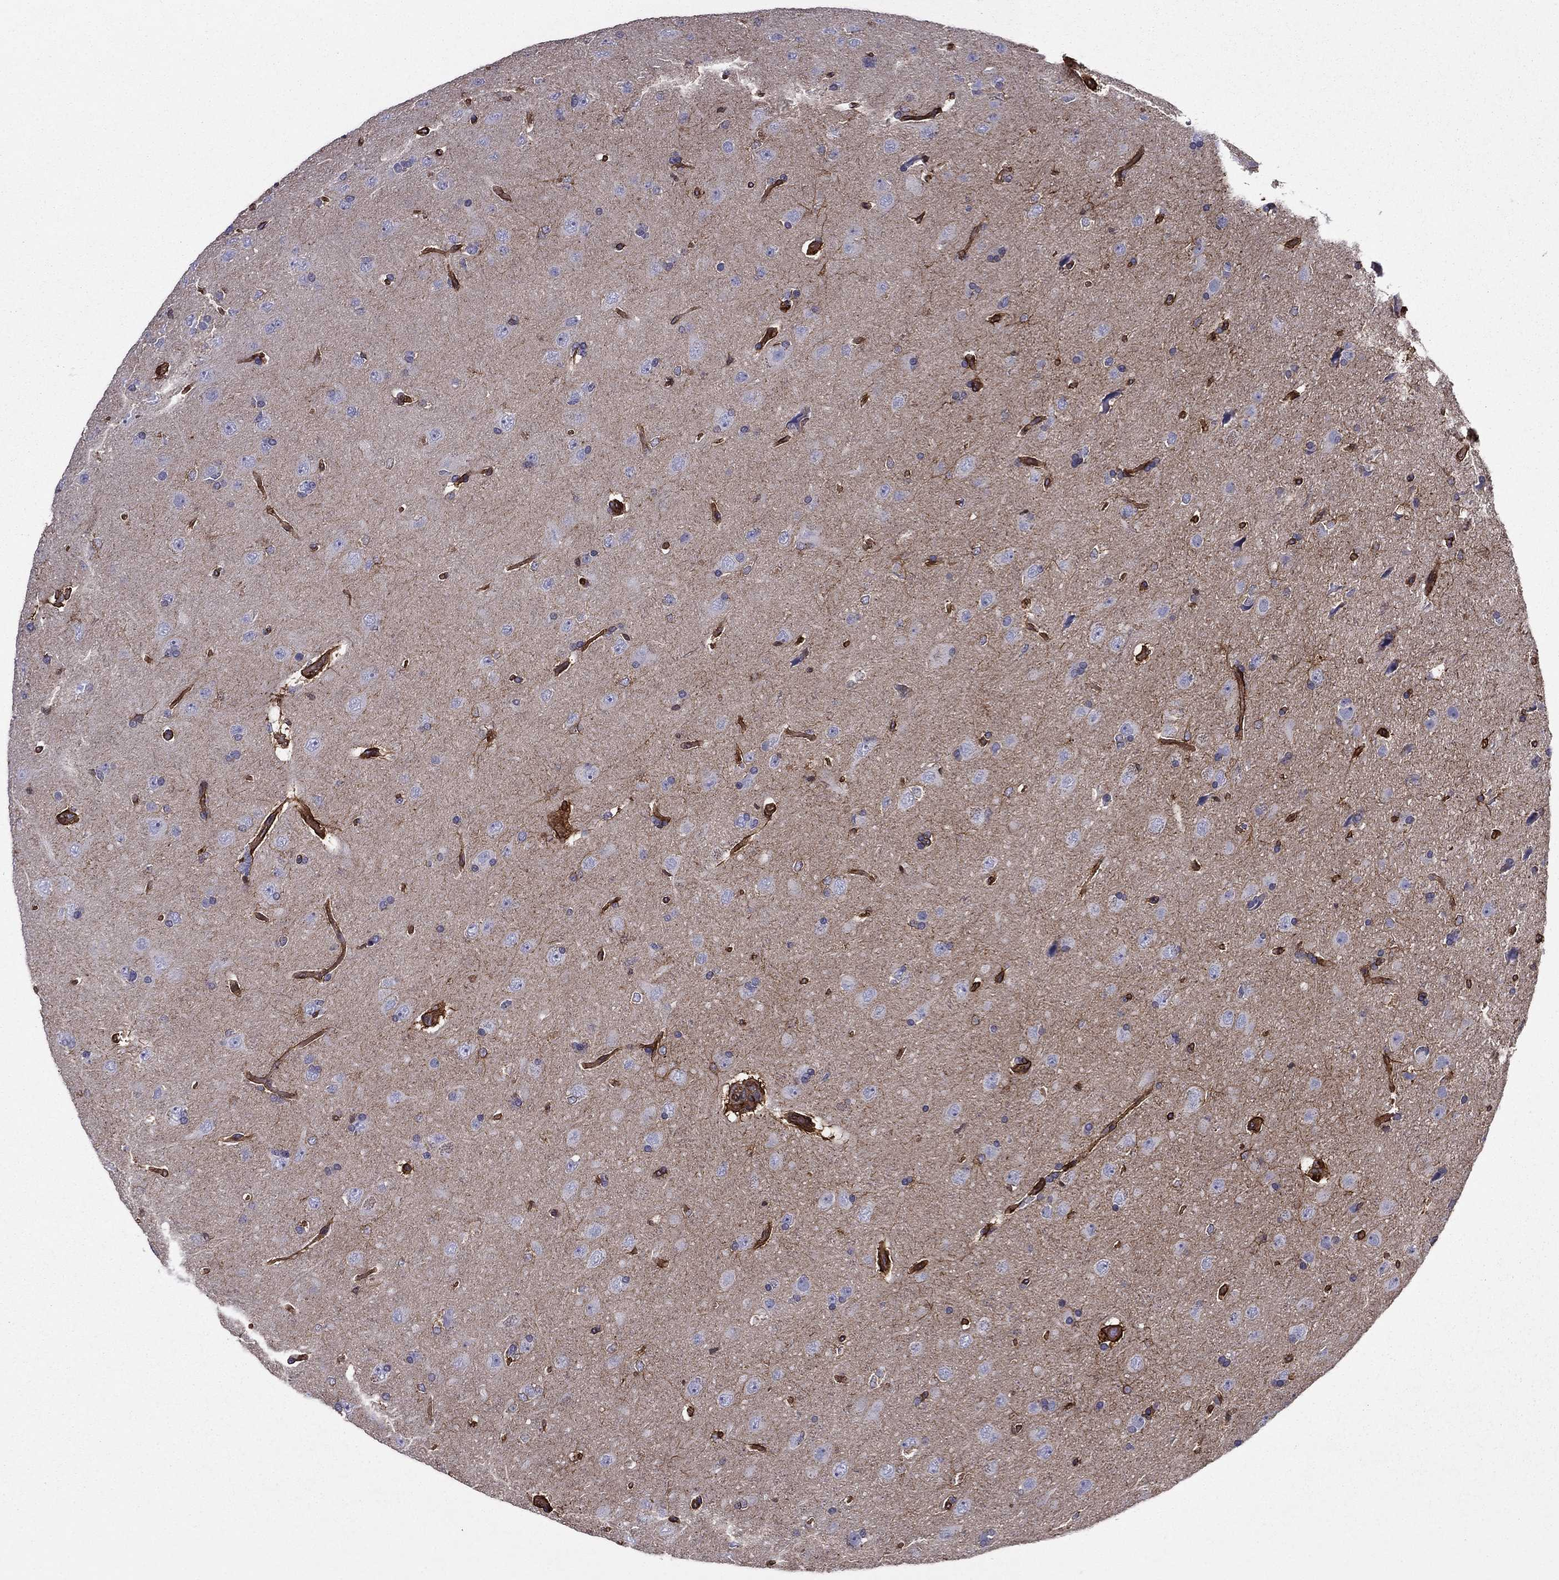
{"staining": {"intensity": "negative", "quantity": "none", "location": "none"}, "tissue": "glioma", "cell_type": "Tumor cells", "image_type": "cancer", "snomed": [{"axis": "morphology", "description": "Glioma, malignant, NOS"}, {"axis": "topography", "description": "Cerebral cortex"}], "caption": "Glioma (malignant) was stained to show a protein in brown. There is no significant staining in tumor cells.", "gene": "SHMT1", "patient": {"sex": "male", "age": 58}}